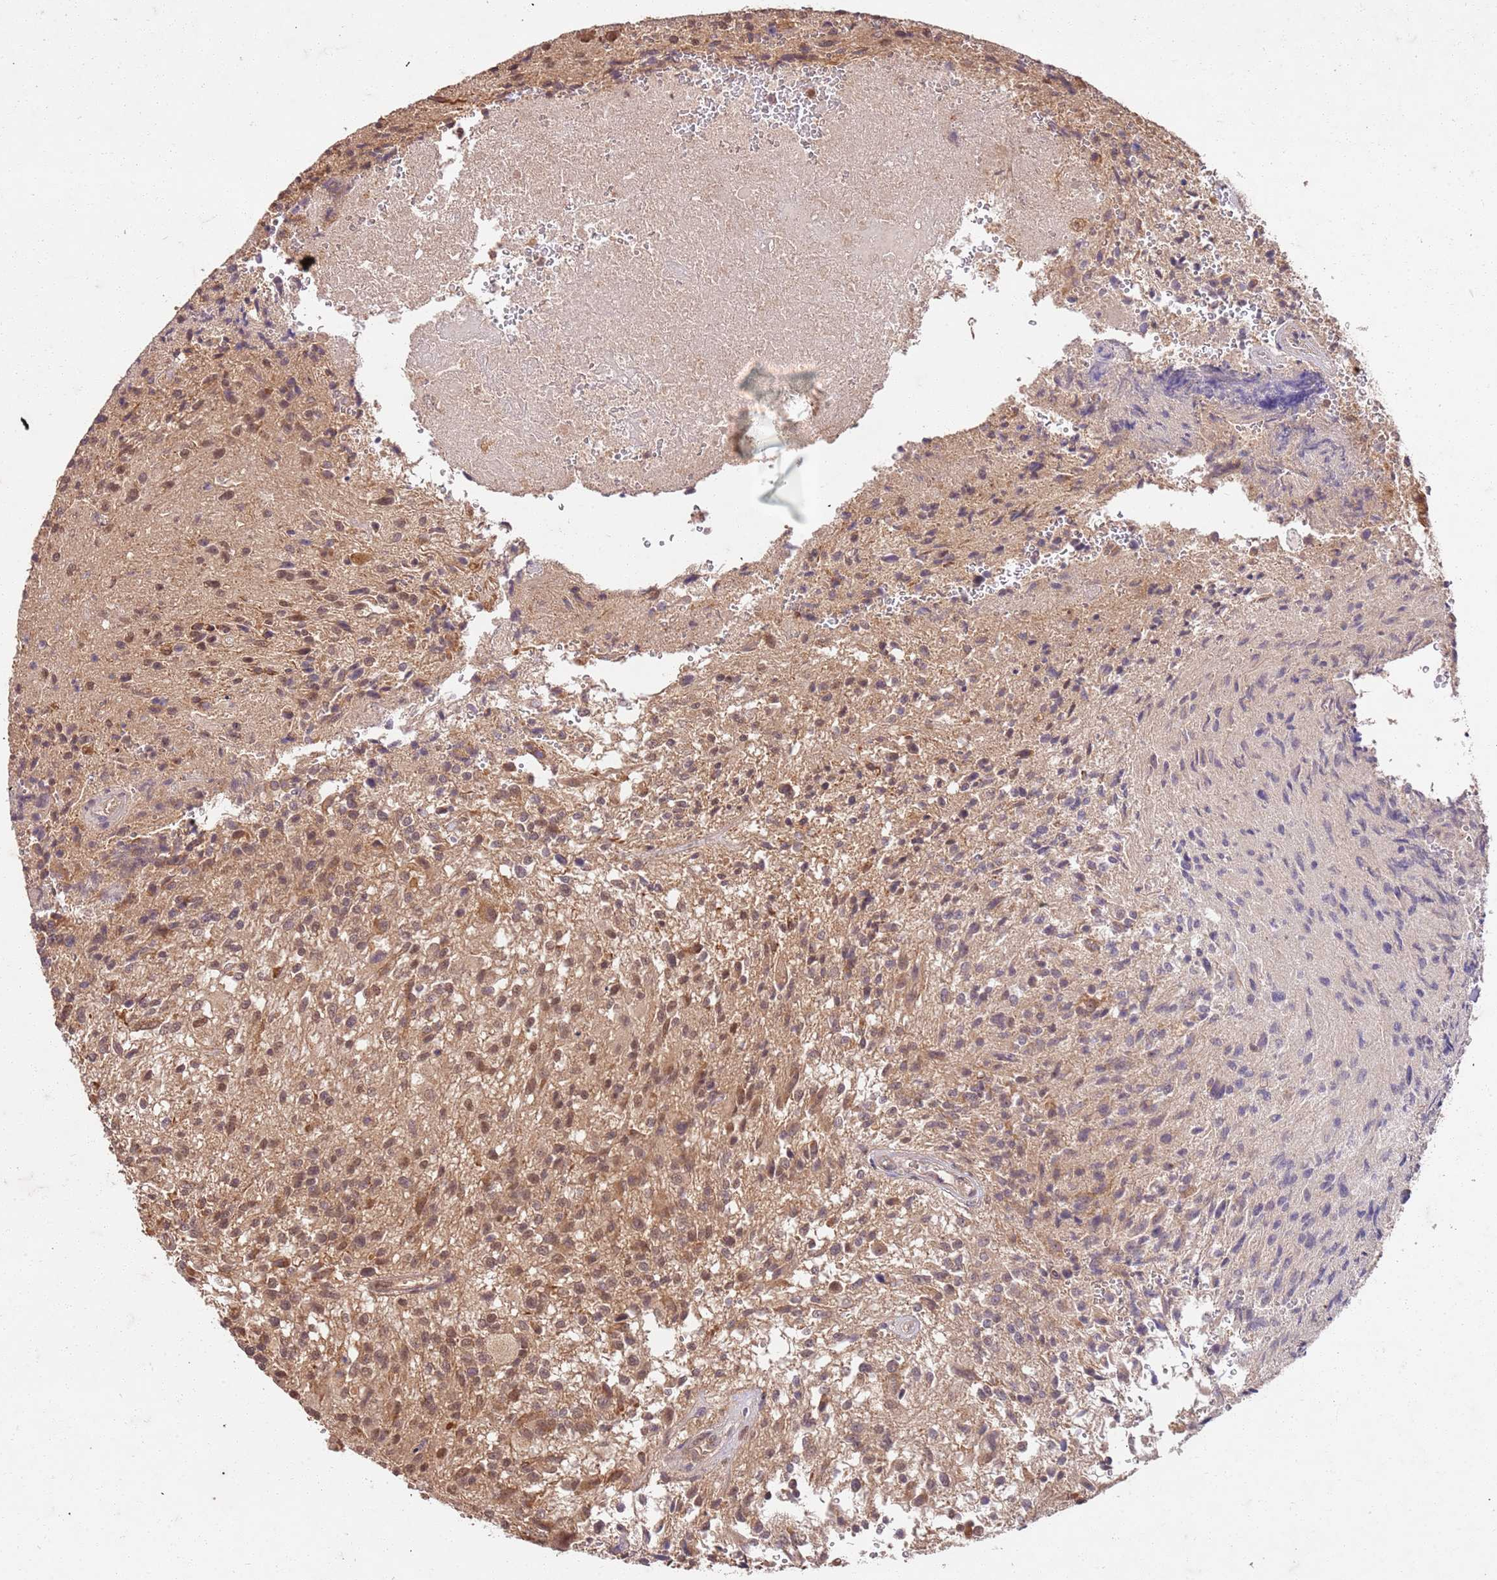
{"staining": {"intensity": "moderate", "quantity": ">75%", "location": "cytoplasmic/membranous,nuclear"}, "tissue": "glioma", "cell_type": "Tumor cells", "image_type": "cancer", "snomed": [{"axis": "morphology", "description": "Normal tissue, NOS"}, {"axis": "morphology", "description": "Glioma, malignant, High grade"}, {"axis": "topography", "description": "Cerebral cortex"}], "caption": "Moderate cytoplasmic/membranous and nuclear staining for a protein is present in approximately >75% of tumor cells of glioma using immunohistochemistry.", "gene": "UBE3A", "patient": {"sex": "male", "age": 56}}